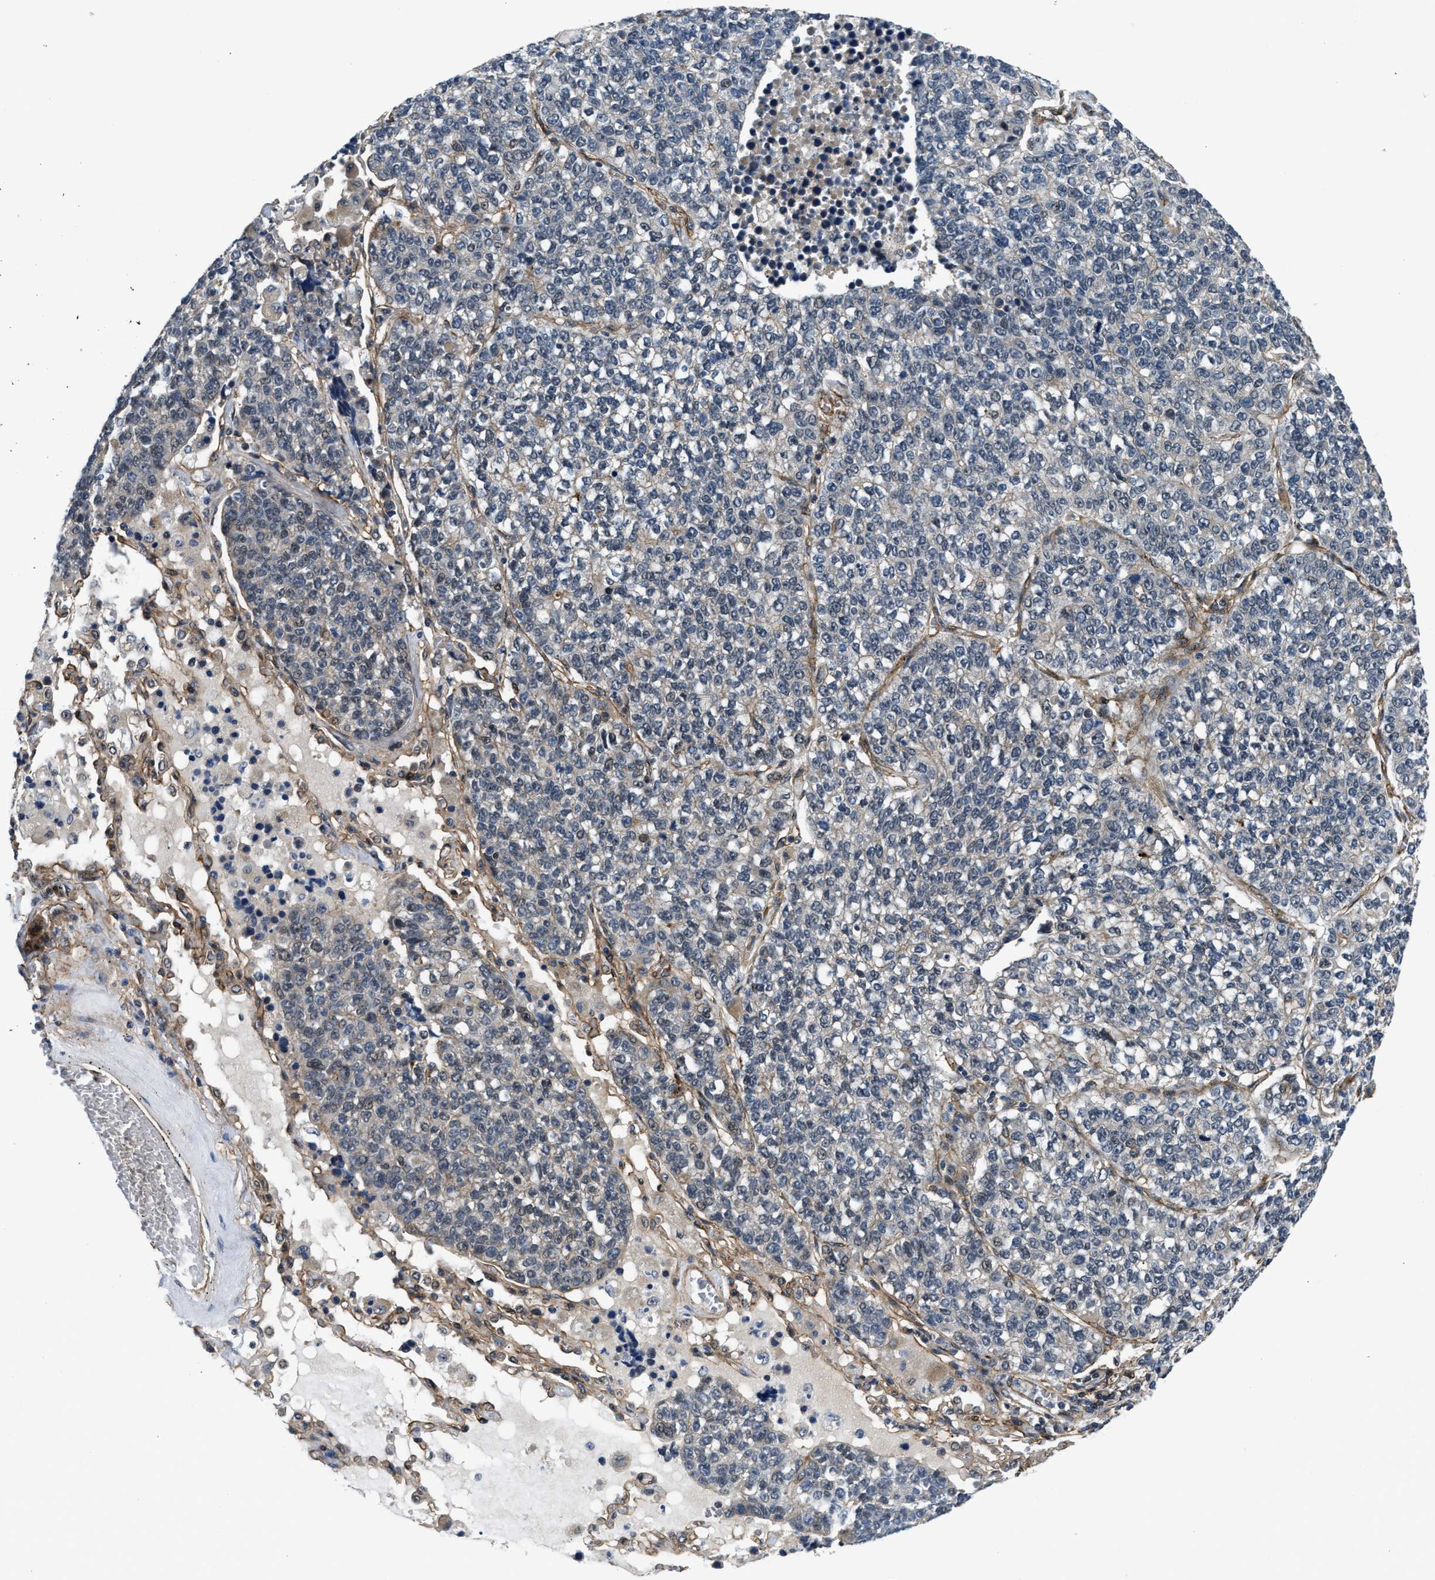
{"staining": {"intensity": "negative", "quantity": "none", "location": "none"}, "tissue": "lung cancer", "cell_type": "Tumor cells", "image_type": "cancer", "snomed": [{"axis": "morphology", "description": "Adenocarcinoma, NOS"}, {"axis": "topography", "description": "Lung"}], "caption": "Immunohistochemical staining of lung cancer (adenocarcinoma) displays no significant expression in tumor cells.", "gene": "COPS2", "patient": {"sex": "male", "age": 49}}